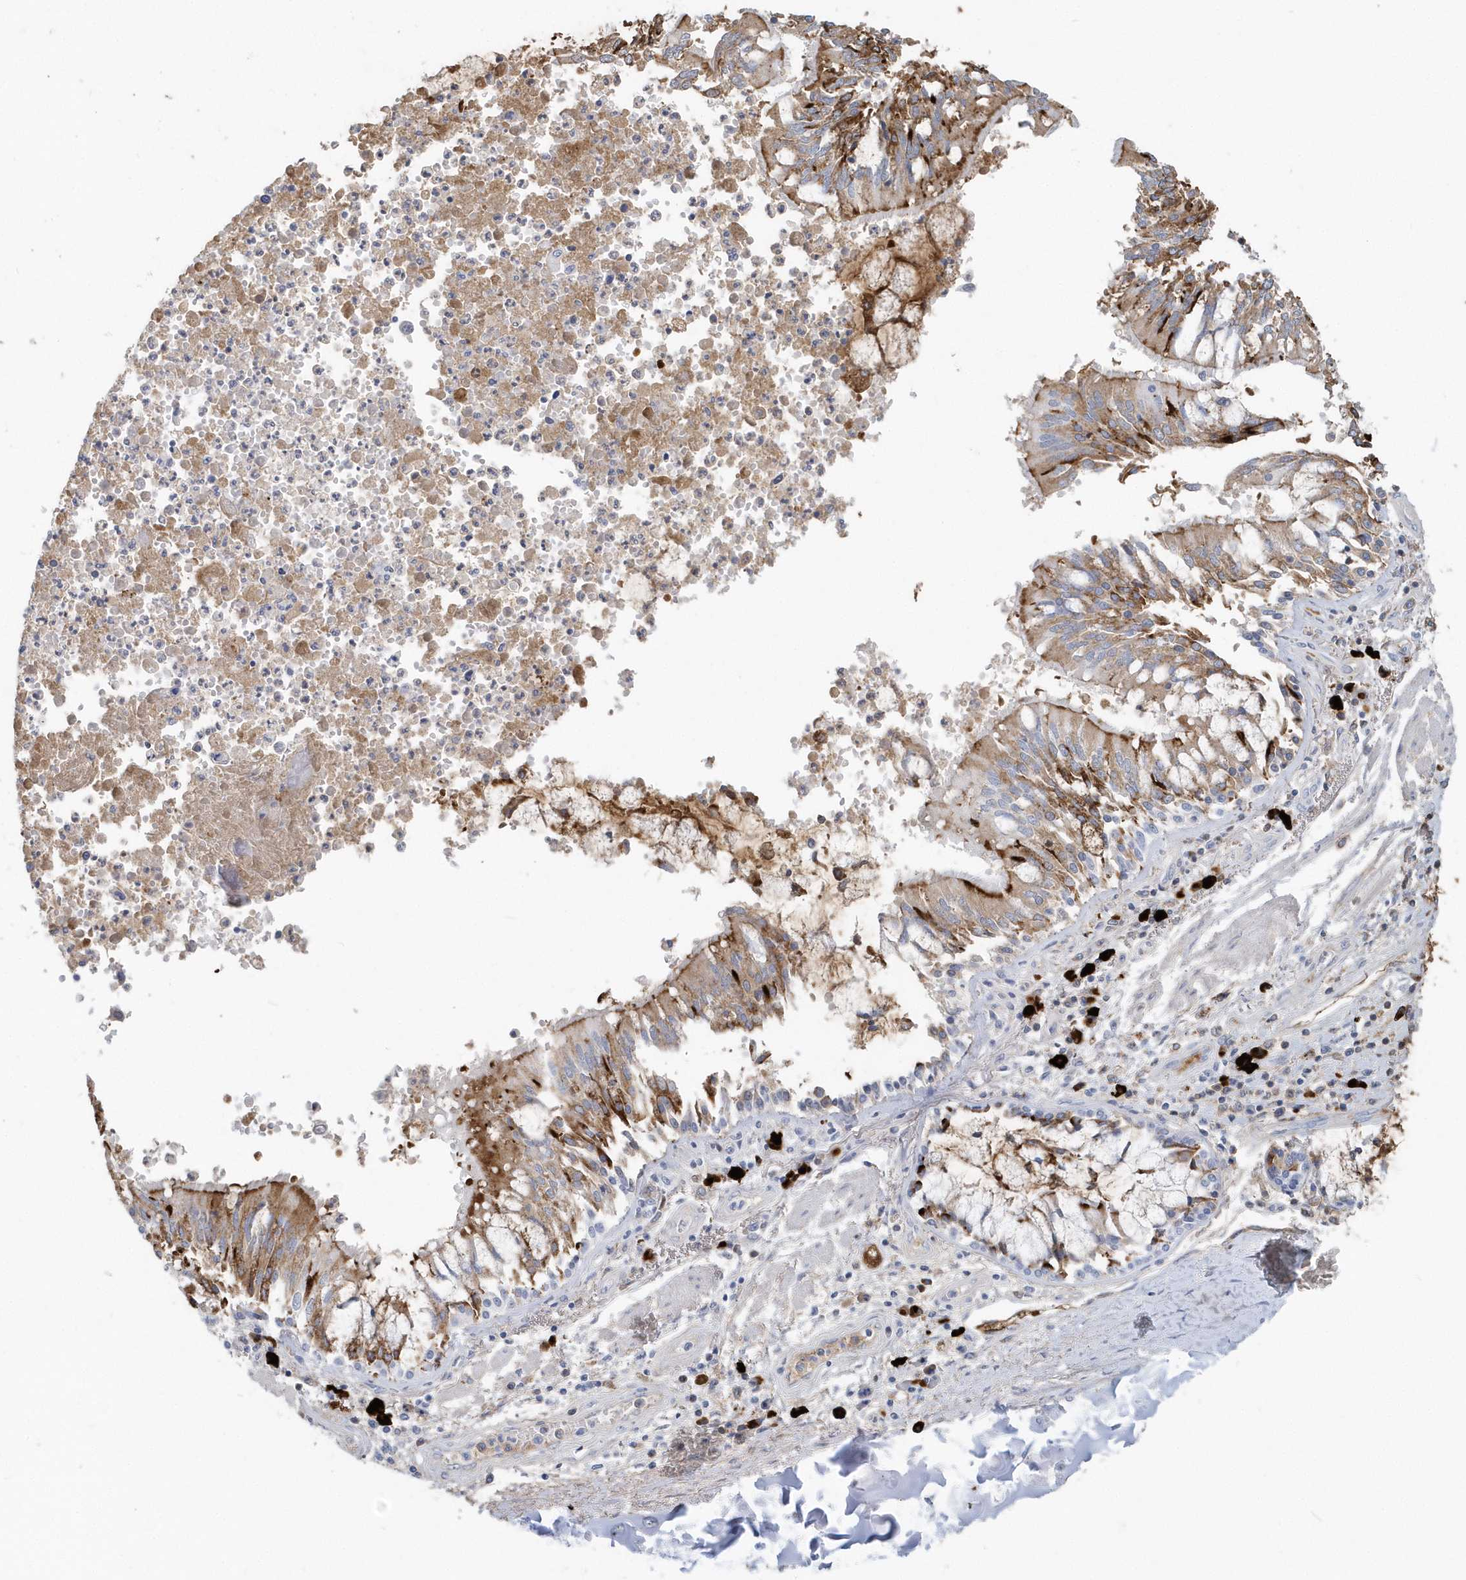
{"staining": {"intensity": "negative", "quantity": "25%-75%", "location": "none"}, "tissue": "soft tissue", "cell_type": "Fibroblasts", "image_type": "normal", "snomed": [{"axis": "morphology", "description": "Normal tissue, NOS"}, {"axis": "topography", "description": "Cartilage tissue"}, {"axis": "topography", "description": "Bronchus"}, {"axis": "topography", "description": "Lung"}, {"axis": "topography", "description": "Peripheral nerve tissue"}], "caption": "High power microscopy micrograph of an IHC micrograph of normal soft tissue, revealing no significant expression in fibroblasts.", "gene": "JCHAIN", "patient": {"sex": "female", "age": 49}}